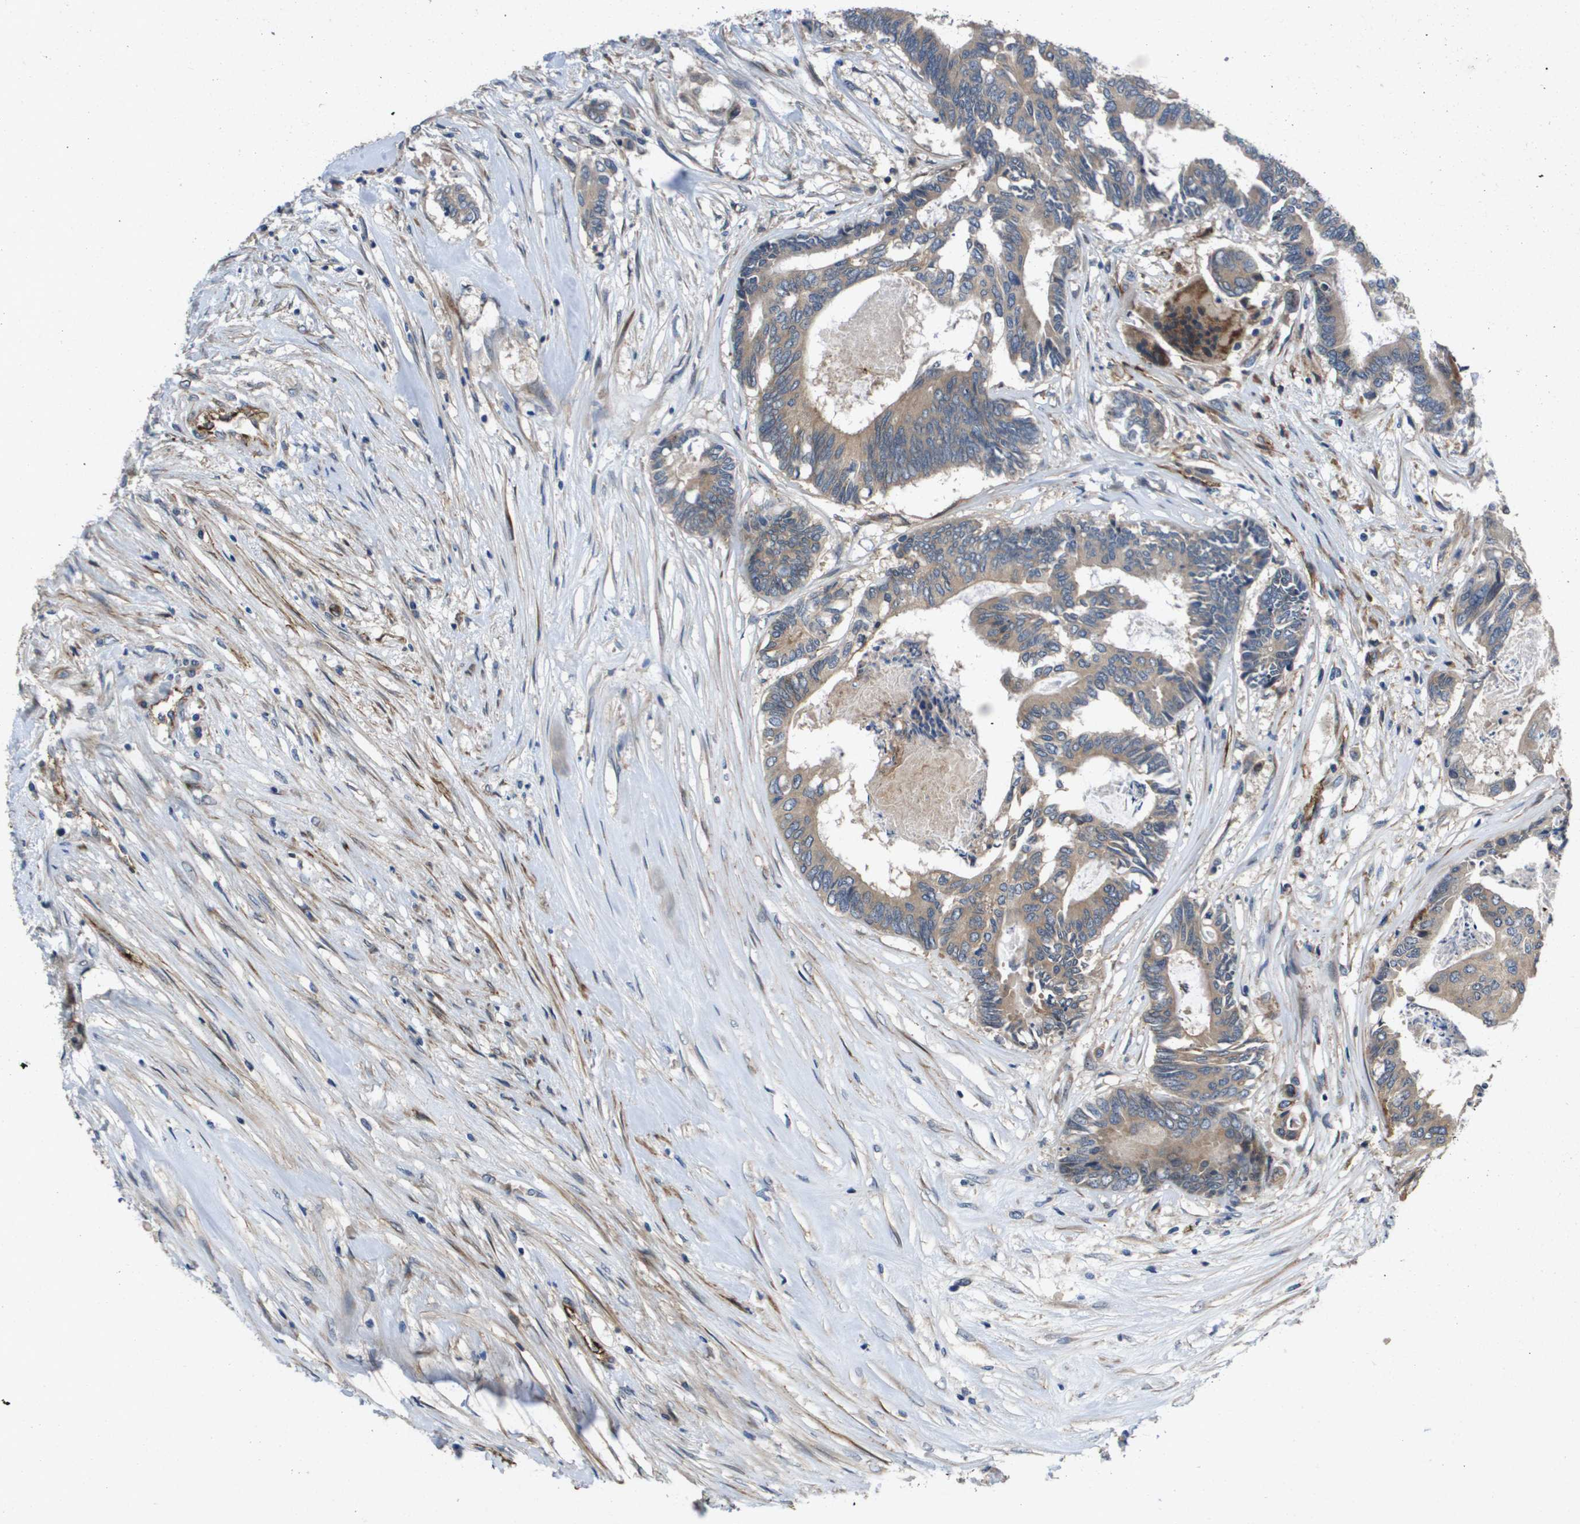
{"staining": {"intensity": "weak", "quantity": ">75%", "location": "cytoplasmic/membranous"}, "tissue": "colorectal cancer", "cell_type": "Tumor cells", "image_type": "cancer", "snomed": [{"axis": "morphology", "description": "Adenocarcinoma, NOS"}, {"axis": "topography", "description": "Rectum"}], "caption": "Human colorectal adenocarcinoma stained for a protein (brown) displays weak cytoplasmic/membranous positive positivity in approximately >75% of tumor cells.", "gene": "ENTPD2", "patient": {"sex": "male", "age": 63}}